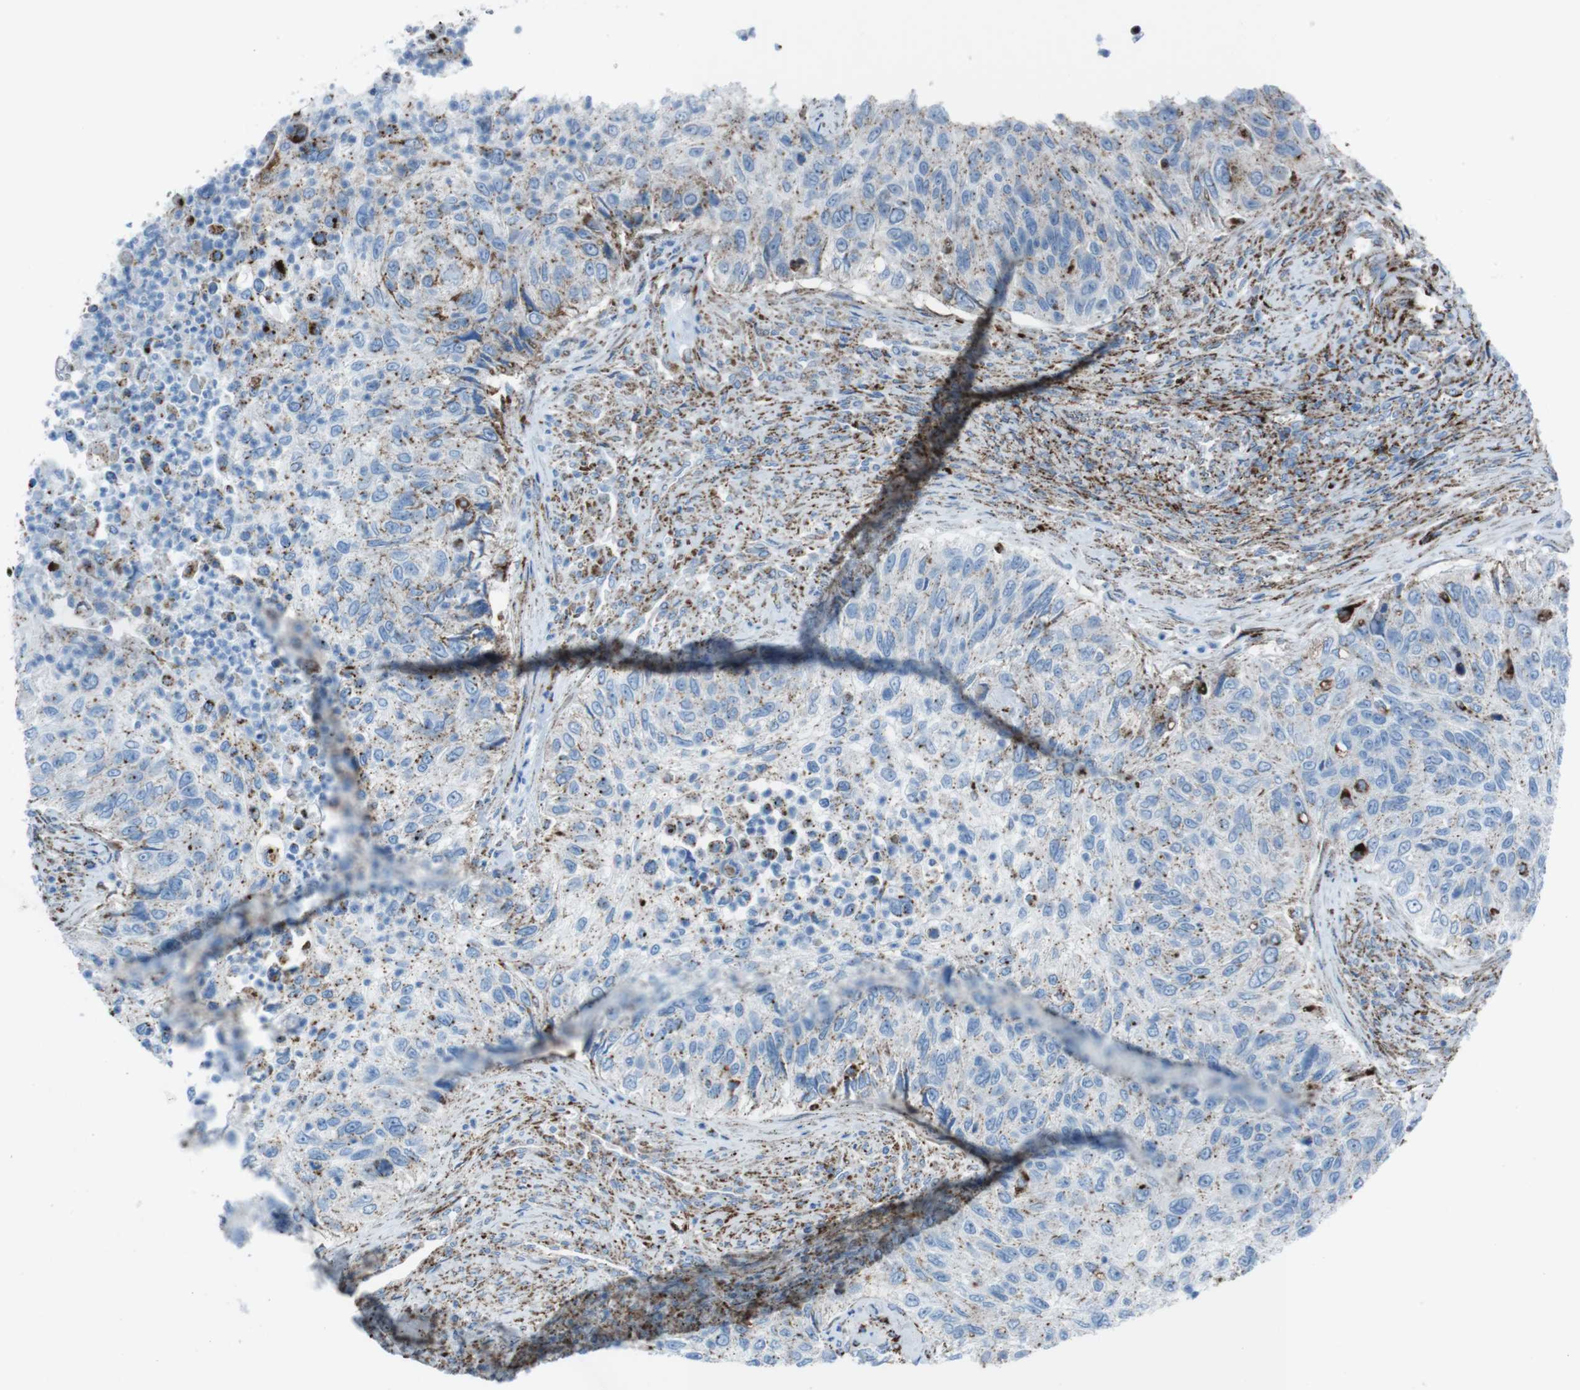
{"staining": {"intensity": "moderate", "quantity": "<25%", "location": "cytoplasmic/membranous"}, "tissue": "urothelial cancer", "cell_type": "Tumor cells", "image_type": "cancer", "snomed": [{"axis": "morphology", "description": "Urothelial carcinoma, High grade"}, {"axis": "topography", "description": "Urinary bladder"}], "caption": "Protein positivity by immunohistochemistry (IHC) reveals moderate cytoplasmic/membranous positivity in about <25% of tumor cells in urothelial carcinoma (high-grade).", "gene": "SCARB2", "patient": {"sex": "female", "age": 60}}